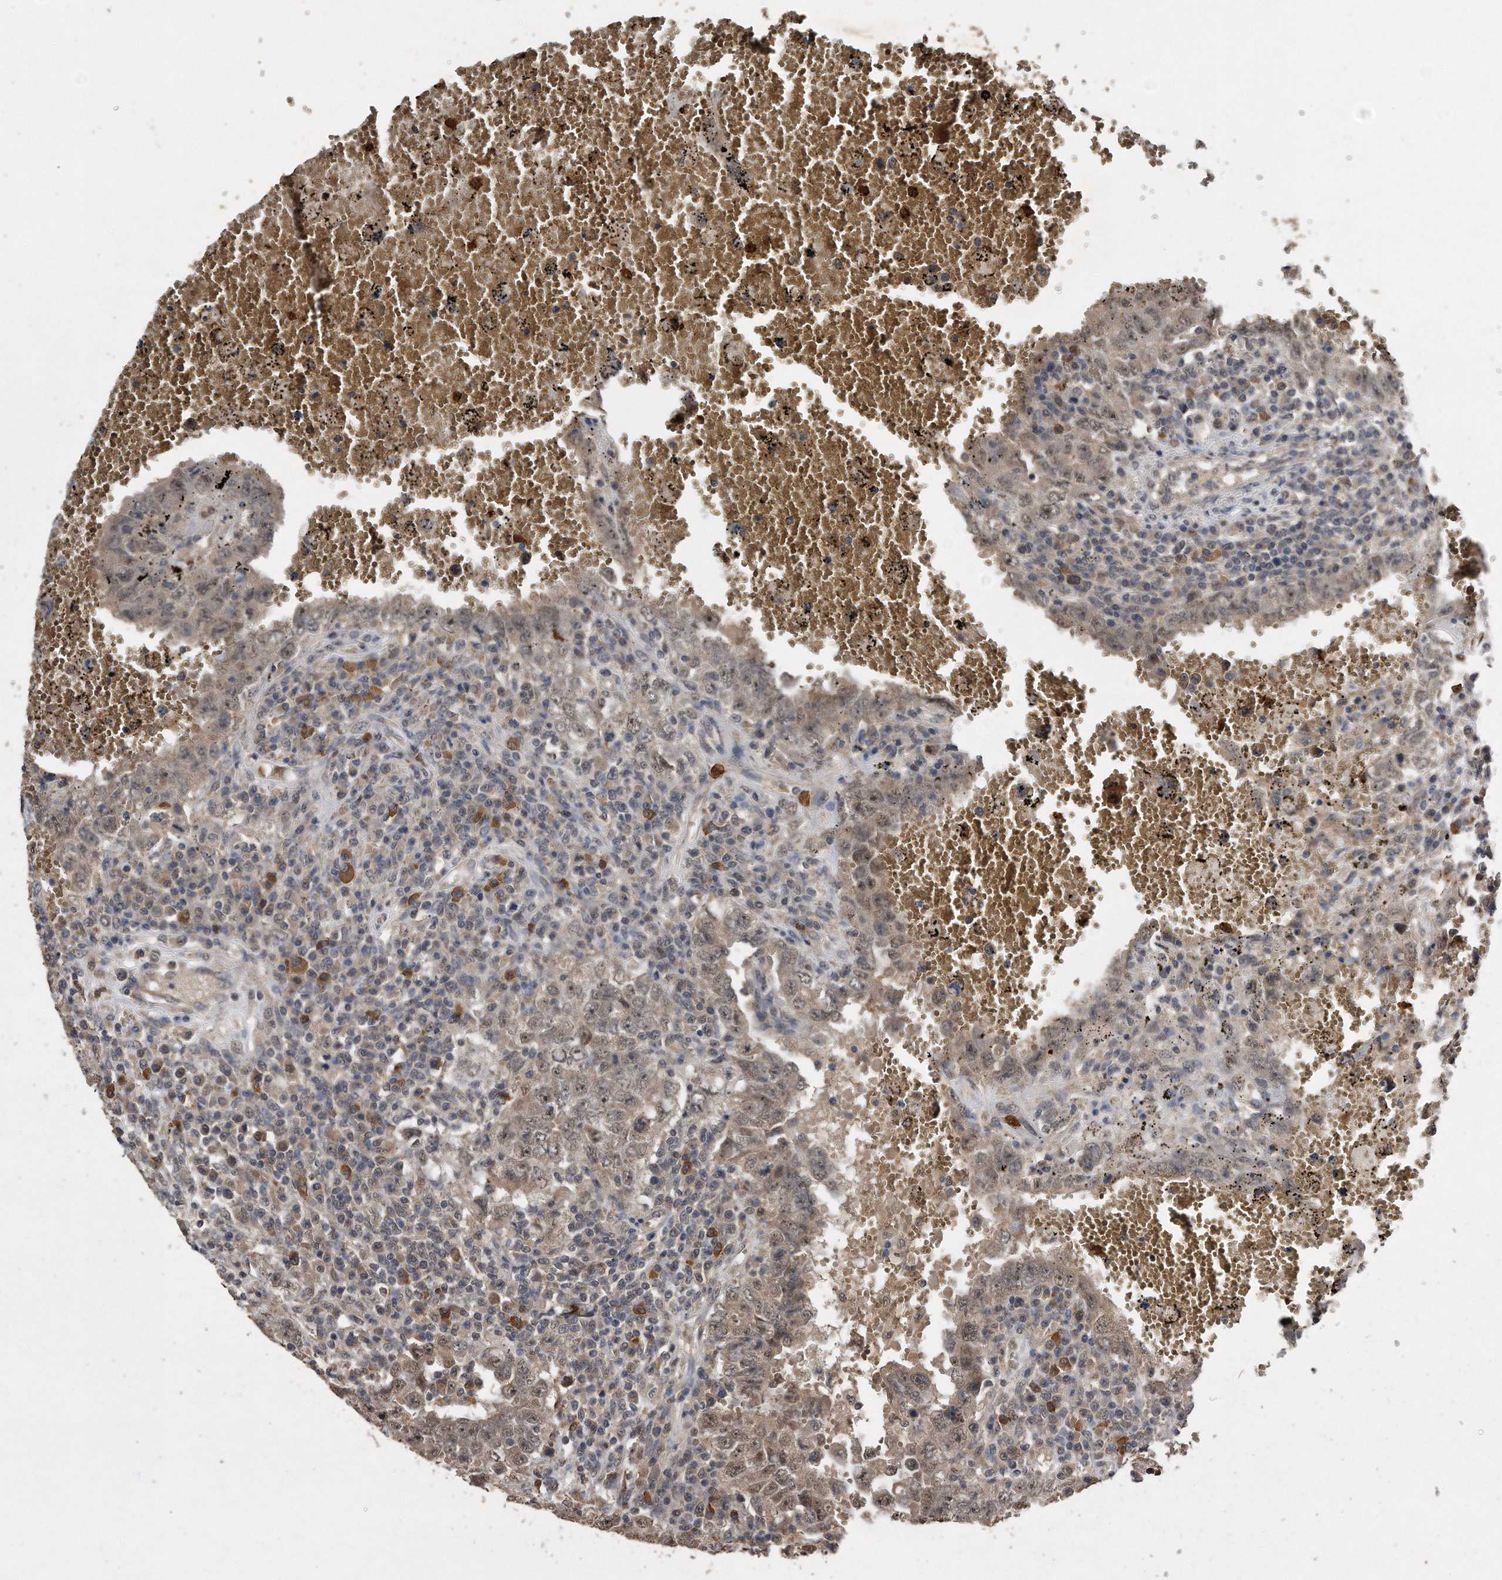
{"staining": {"intensity": "weak", "quantity": "25%-75%", "location": "nuclear"}, "tissue": "testis cancer", "cell_type": "Tumor cells", "image_type": "cancer", "snomed": [{"axis": "morphology", "description": "Carcinoma, Embryonal, NOS"}, {"axis": "topography", "description": "Testis"}], "caption": "Immunohistochemical staining of human testis cancer (embryonal carcinoma) exhibits low levels of weak nuclear protein positivity in approximately 25%-75% of tumor cells.", "gene": "PELO", "patient": {"sex": "male", "age": 26}}